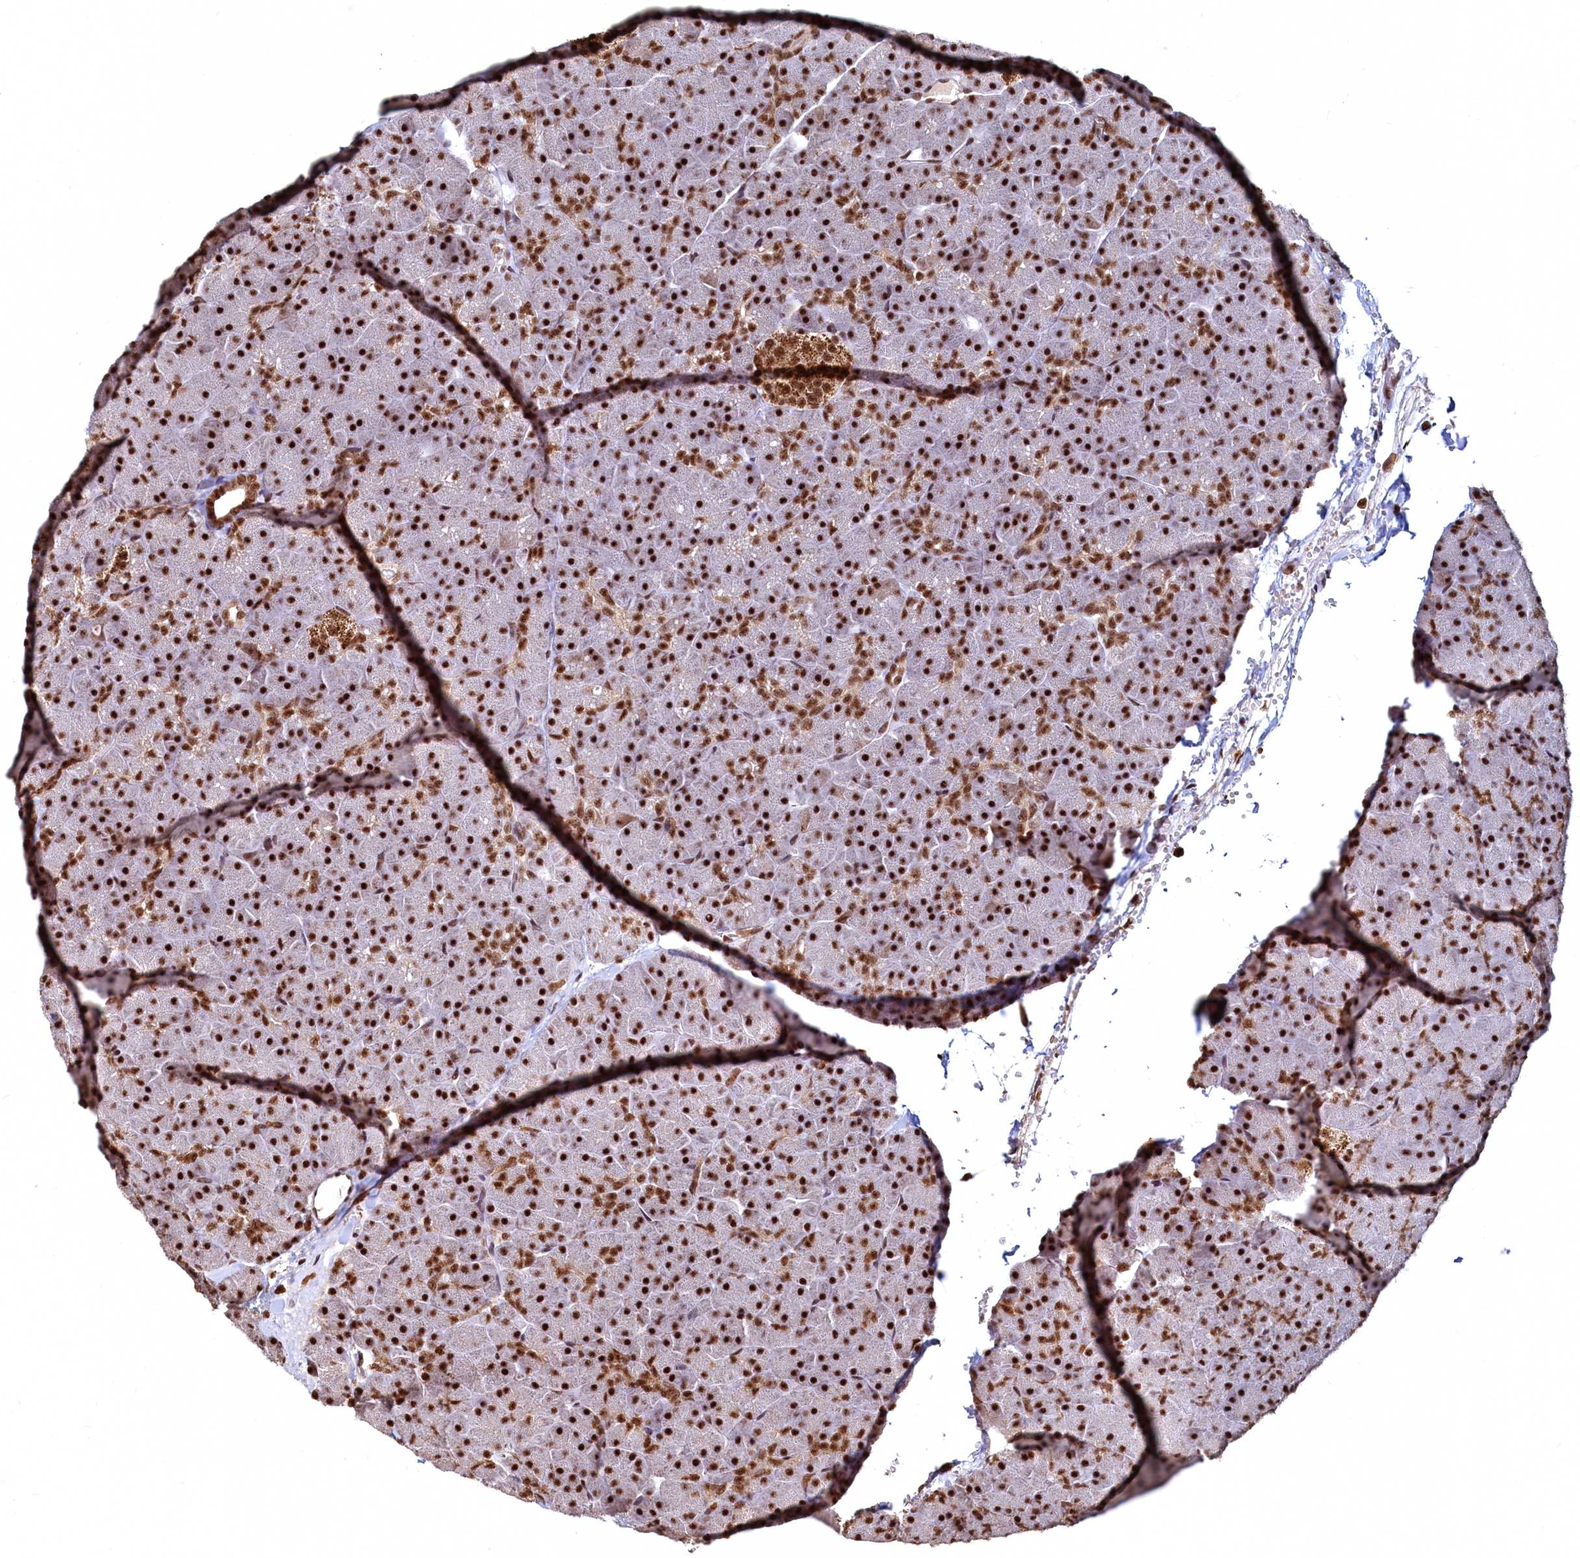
{"staining": {"intensity": "strong", "quantity": ">75%", "location": "nuclear"}, "tissue": "pancreas", "cell_type": "Exocrine glandular cells", "image_type": "normal", "snomed": [{"axis": "morphology", "description": "Normal tissue, NOS"}, {"axis": "topography", "description": "Pancreas"}], "caption": "Pancreas was stained to show a protein in brown. There is high levels of strong nuclear expression in approximately >75% of exocrine glandular cells.", "gene": "RSRC2", "patient": {"sex": "male", "age": 36}}